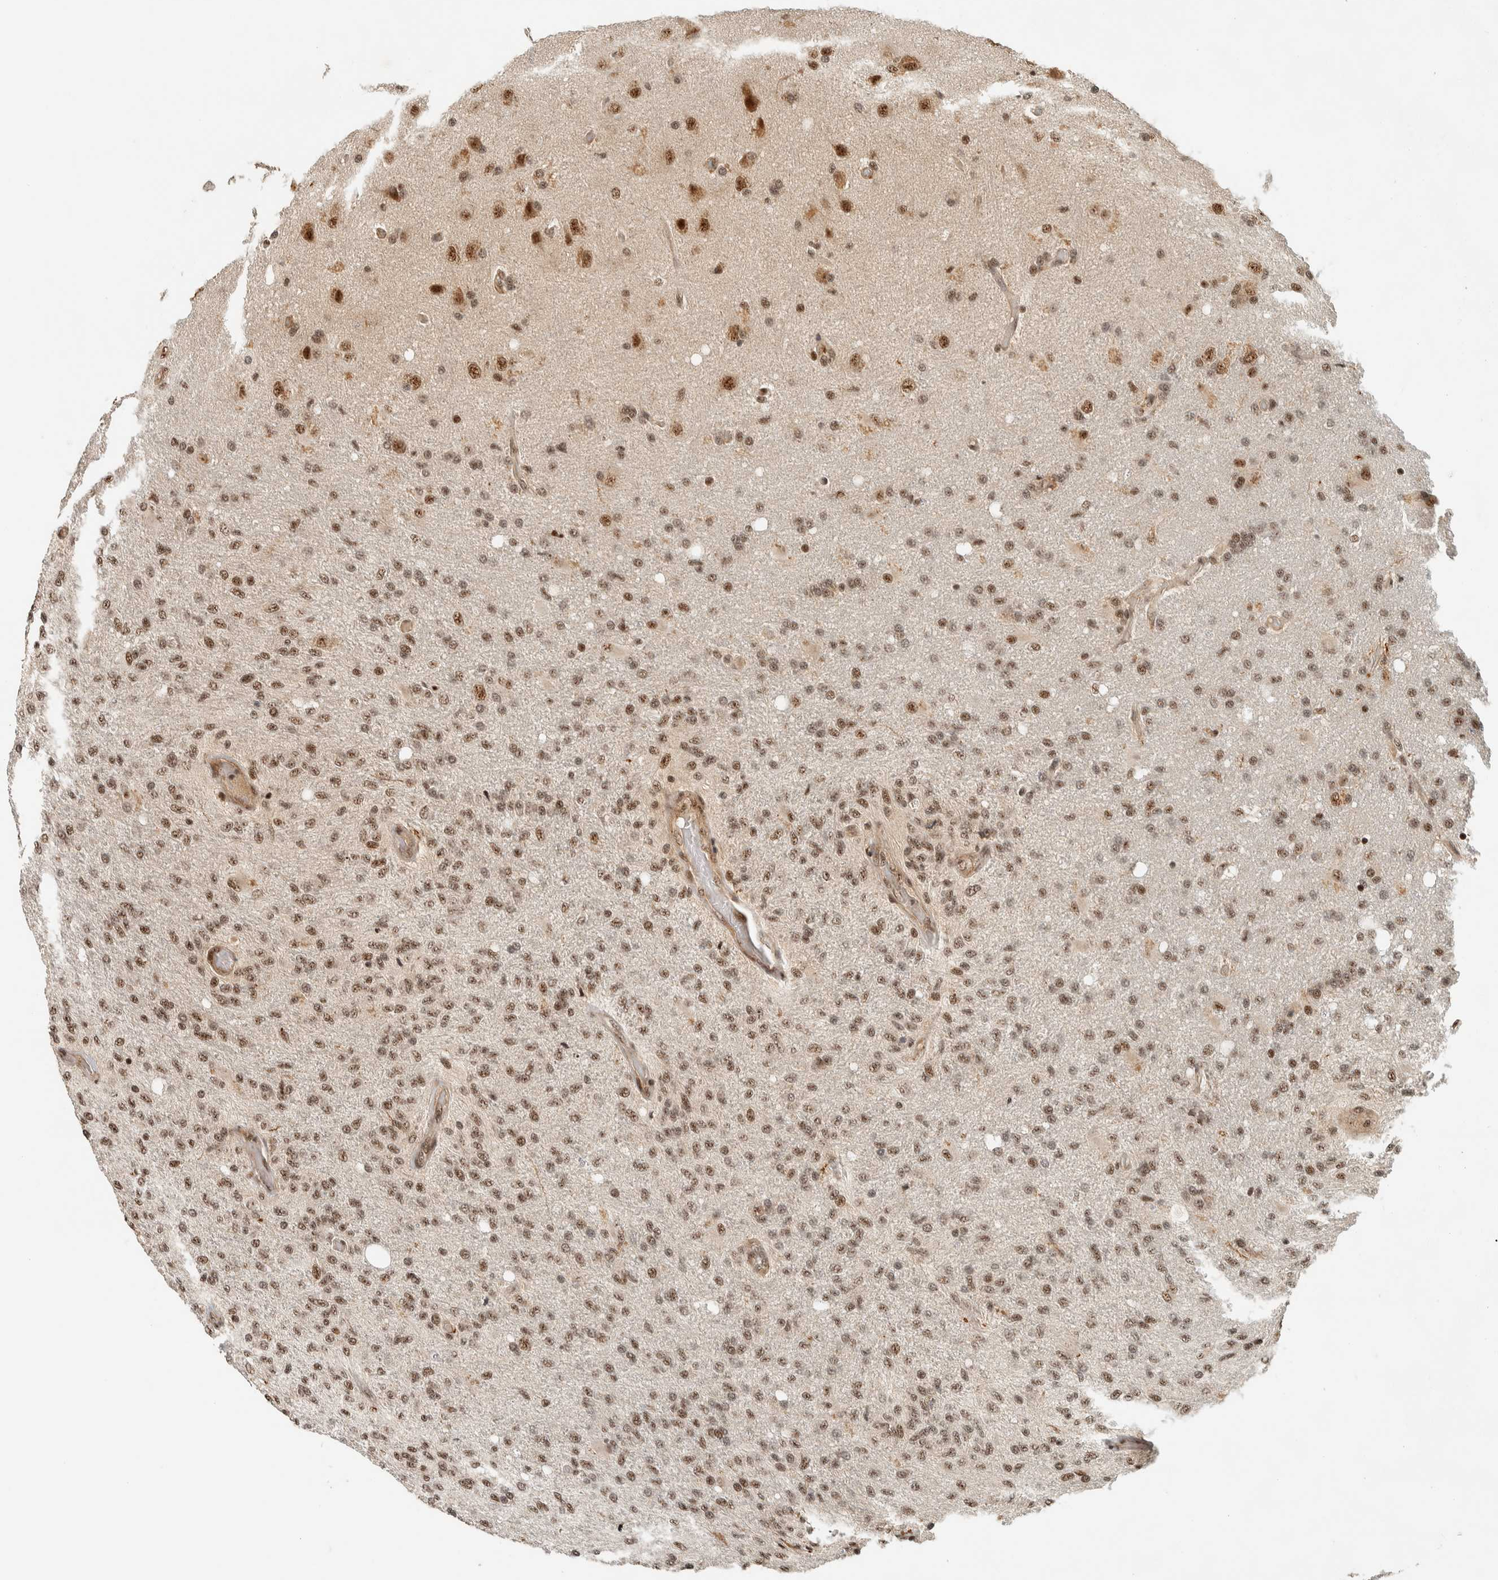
{"staining": {"intensity": "moderate", "quantity": ">75%", "location": "nuclear"}, "tissue": "glioma", "cell_type": "Tumor cells", "image_type": "cancer", "snomed": [{"axis": "morphology", "description": "Normal tissue, NOS"}, {"axis": "morphology", "description": "Glioma, malignant, High grade"}, {"axis": "topography", "description": "Cerebral cortex"}], "caption": "A micrograph showing moderate nuclear staining in about >75% of tumor cells in malignant glioma (high-grade), as visualized by brown immunohistochemical staining.", "gene": "SIK1", "patient": {"sex": "male", "age": 77}}